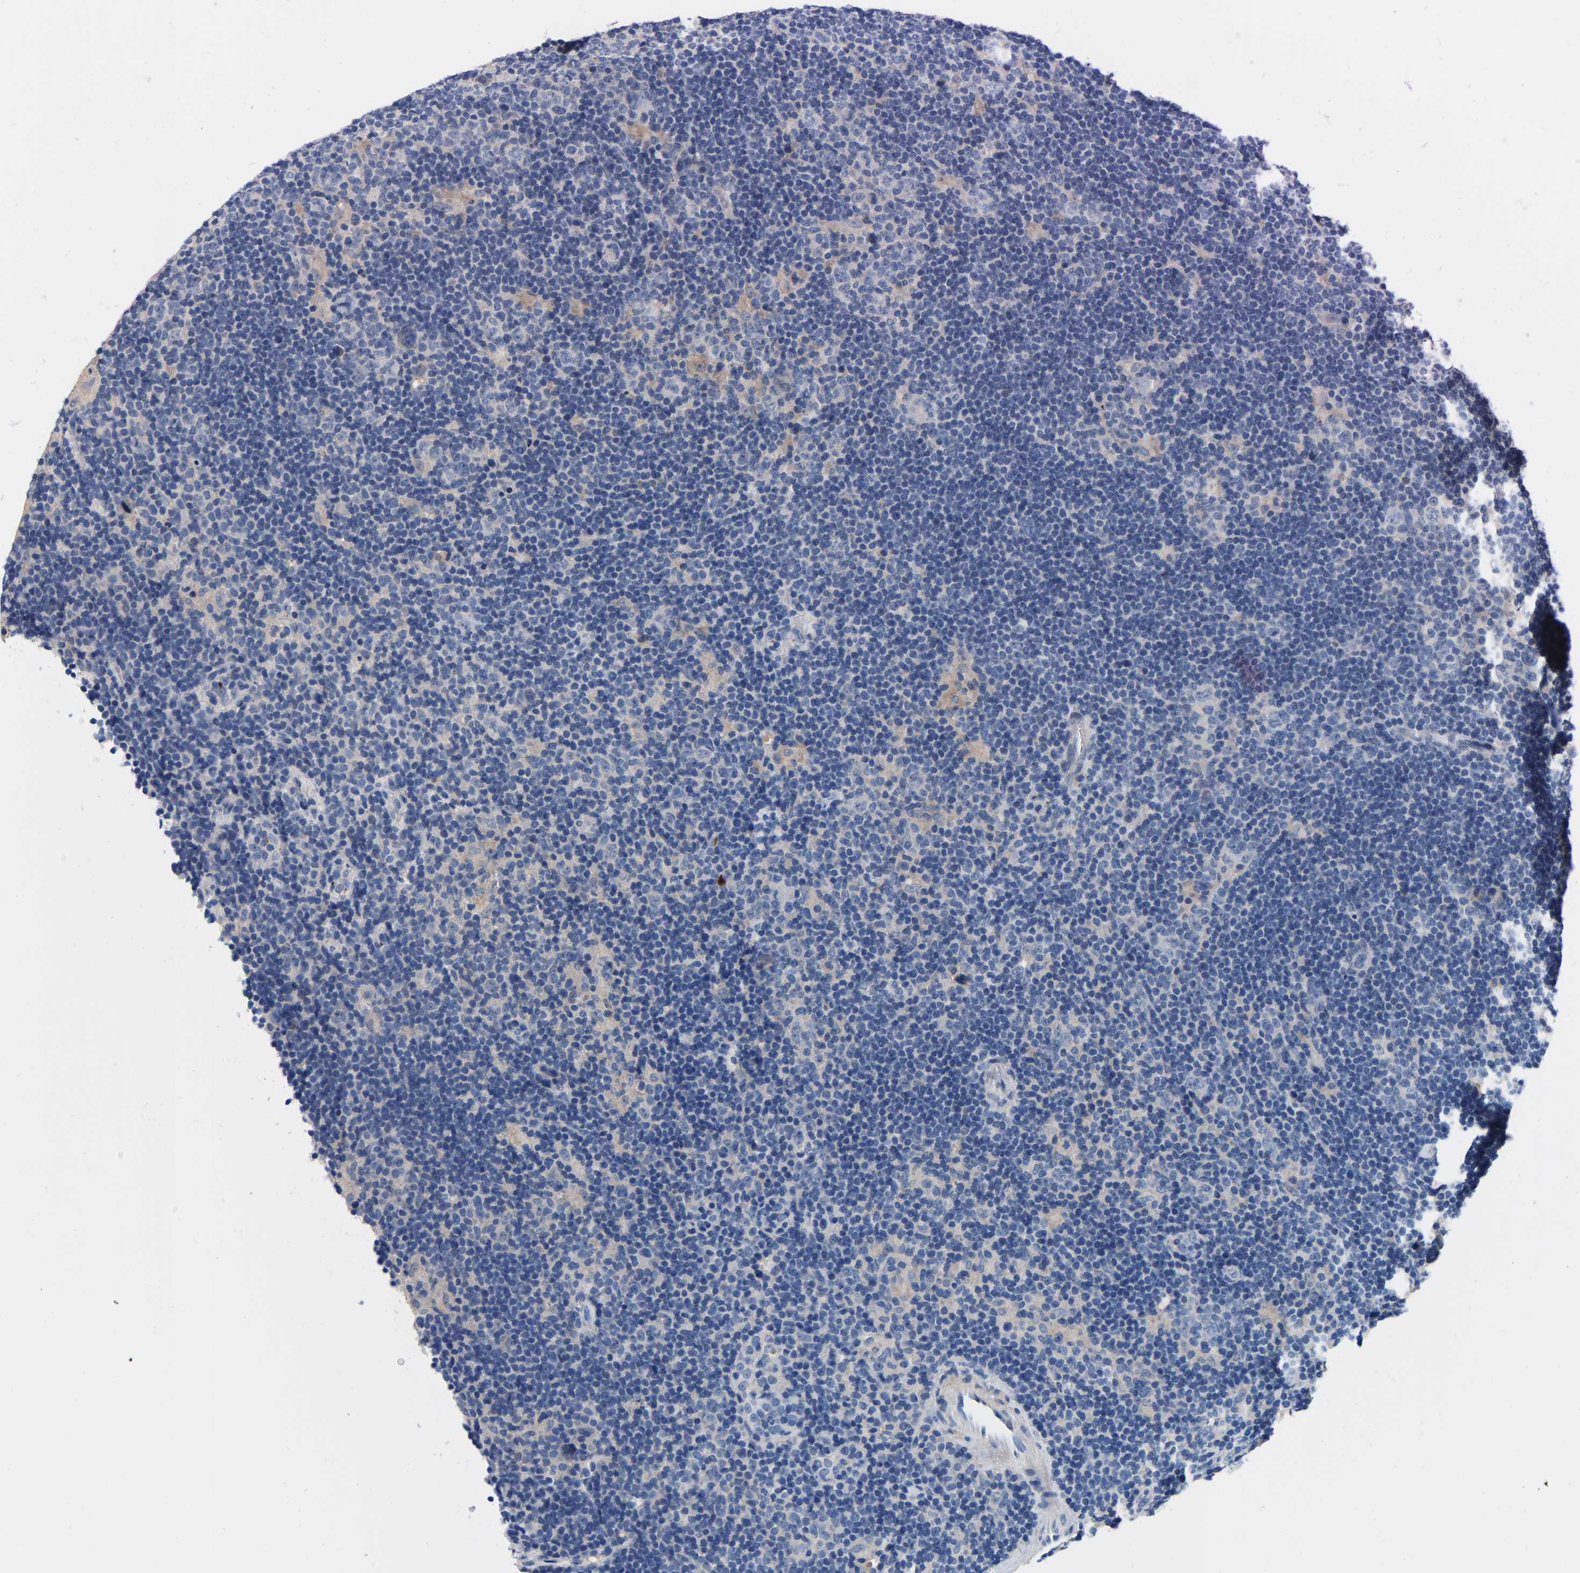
{"staining": {"intensity": "weak", "quantity": "<25%", "location": "cytoplasmic/membranous"}, "tissue": "lymphoma", "cell_type": "Tumor cells", "image_type": "cancer", "snomed": [{"axis": "morphology", "description": "Hodgkin's disease, NOS"}, {"axis": "topography", "description": "Lymph node"}], "caption": "Immunohistochemistry photomicrograph of neoplastic tissue: lymphoma stained with DAB exhibits no significant protein staining in tumor cells.", "gene": "RAB27B", "patient": {"sex": "female", "age": 57}}